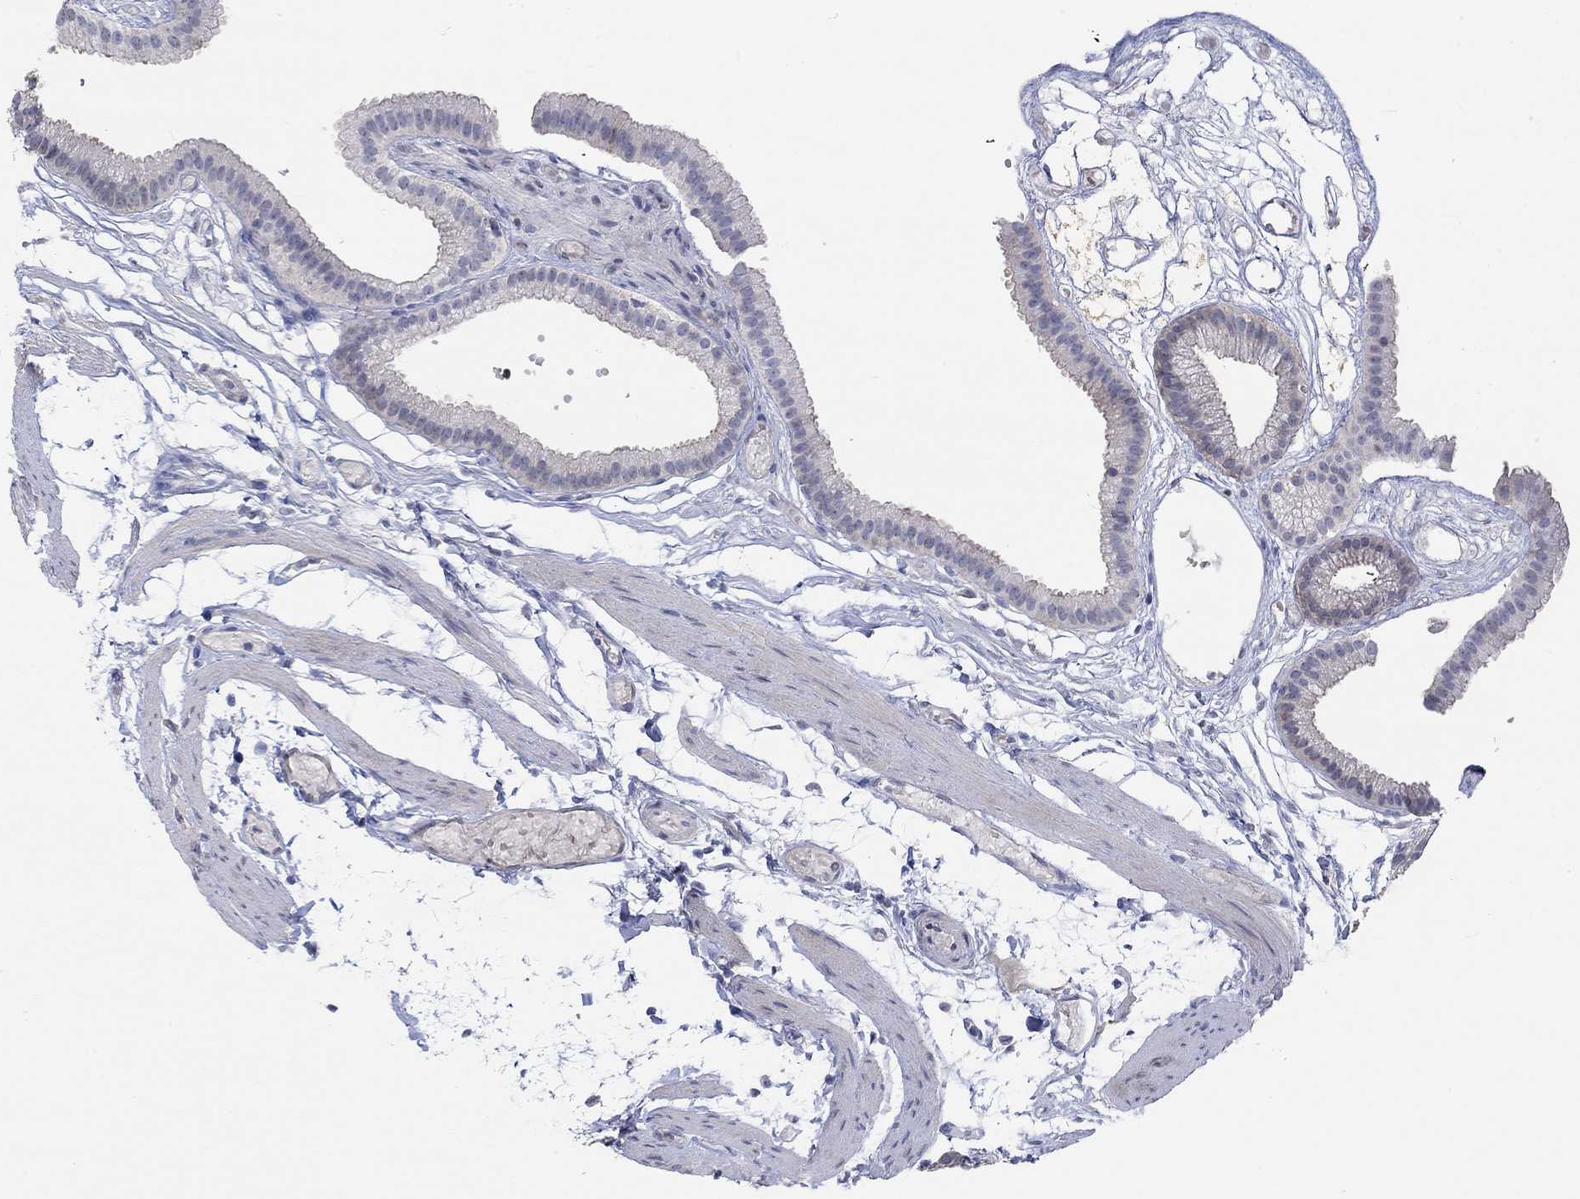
{"staining": {"intensity": "negative", "quantity": "none", "location": "none"}, "tissue": "gallbladder", "cell_type": "Glandular cells", "image_type": "normal", "snomed": [{"axis": "morphology", "description": "Normal tissue, NOS"}, {"axis": "topography", "description": "Gallbladder"}], "caption": "Immunohistochemistry micrograph of unremarkable human gallbladder stained for a protein (brown), which shows no staining in glandular cells. Nuclei are stained in blue.", "gene": "PNMA5", "patient": {"sex": "female", "age": 45}}